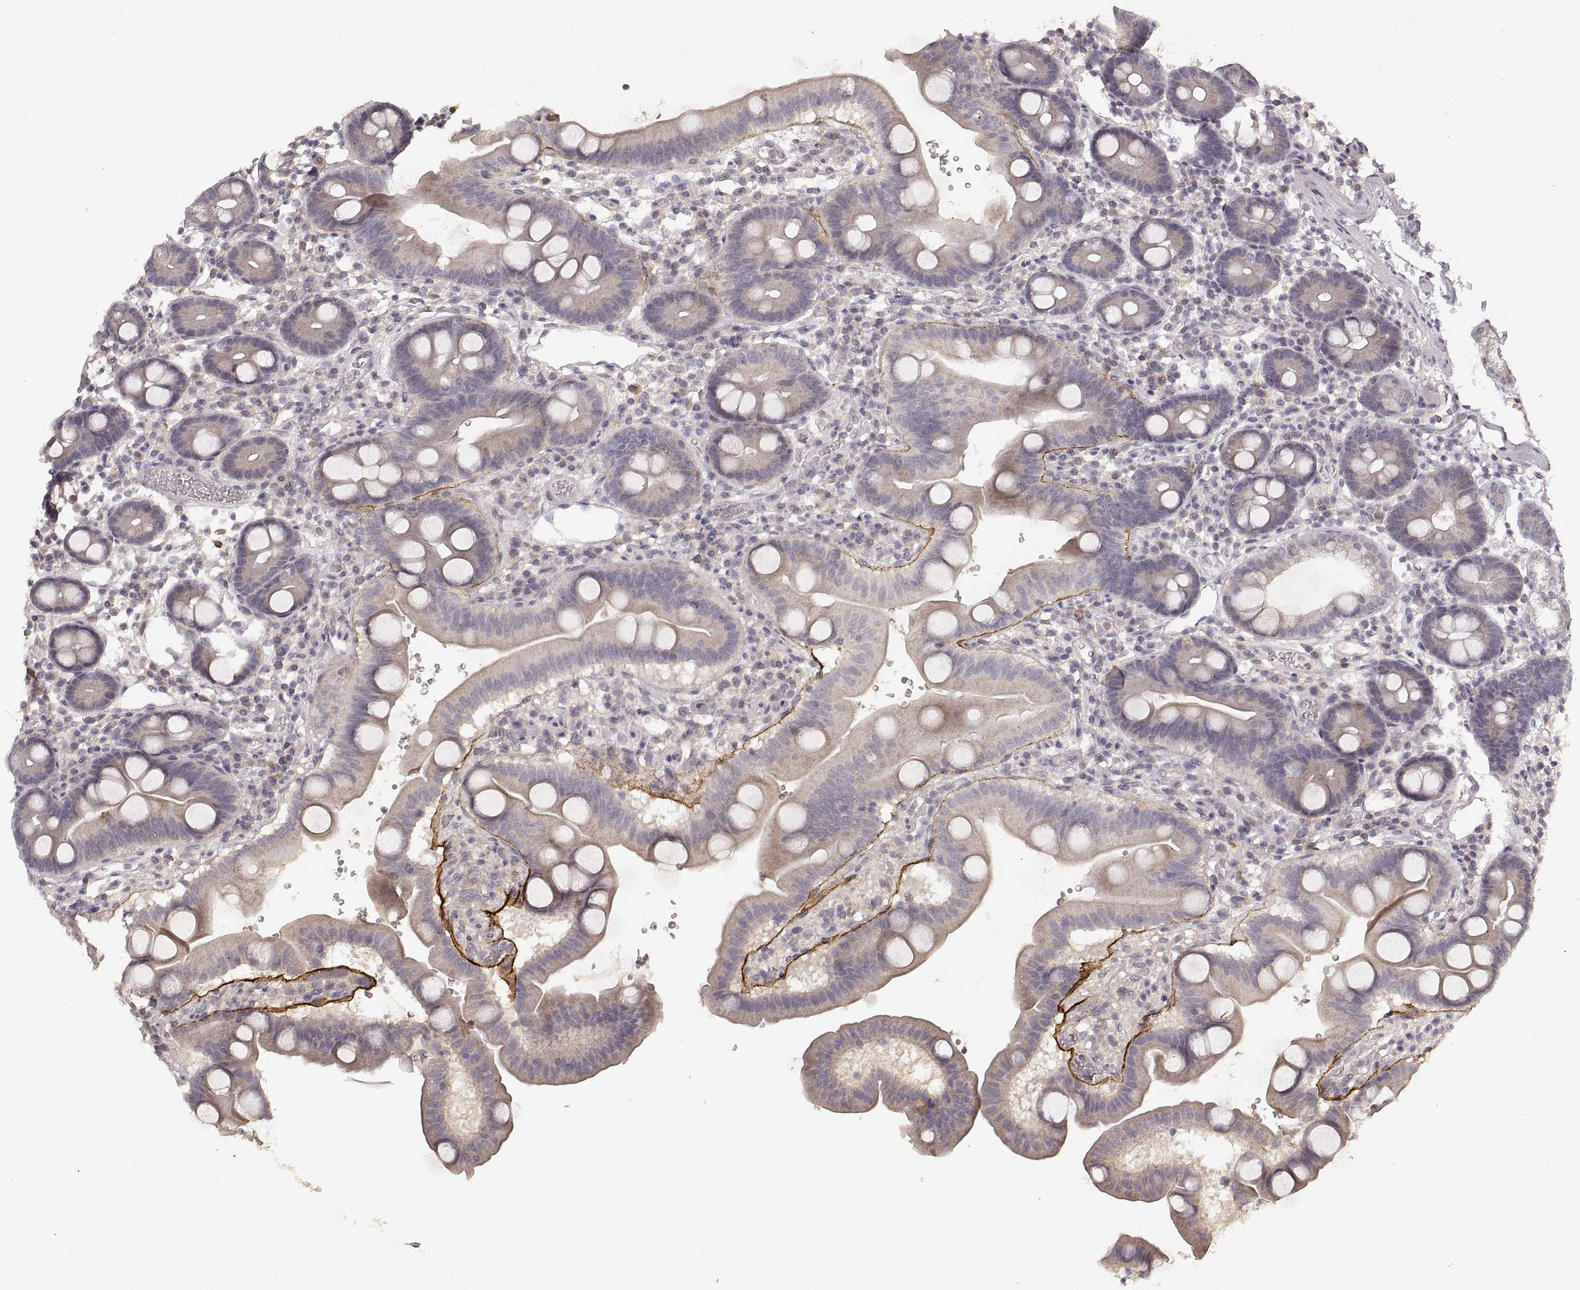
{"staining": {"intensity": "weak", "quantity": "25%-75%", "location": "cytoplasmic/membranous"}, "tissue": "duodenum", "cell_type": "Glandular cells", "image_type": "normal", "snomed": [{"axis": "morphology", "description": "Normal tissue, NOS"}, {"axis": "topography", "description": "Duodenum"}], "caption": "Glandular cells display low levels of weak cytoplasmic/membranous staining in approximately 25%-75% of cells in unremarkable human duodenum. The protein is shown in brown color, while the nuclei are stained blue.", "gene": "LAMC2", "patient": {"sex": "male", "age": 59}}